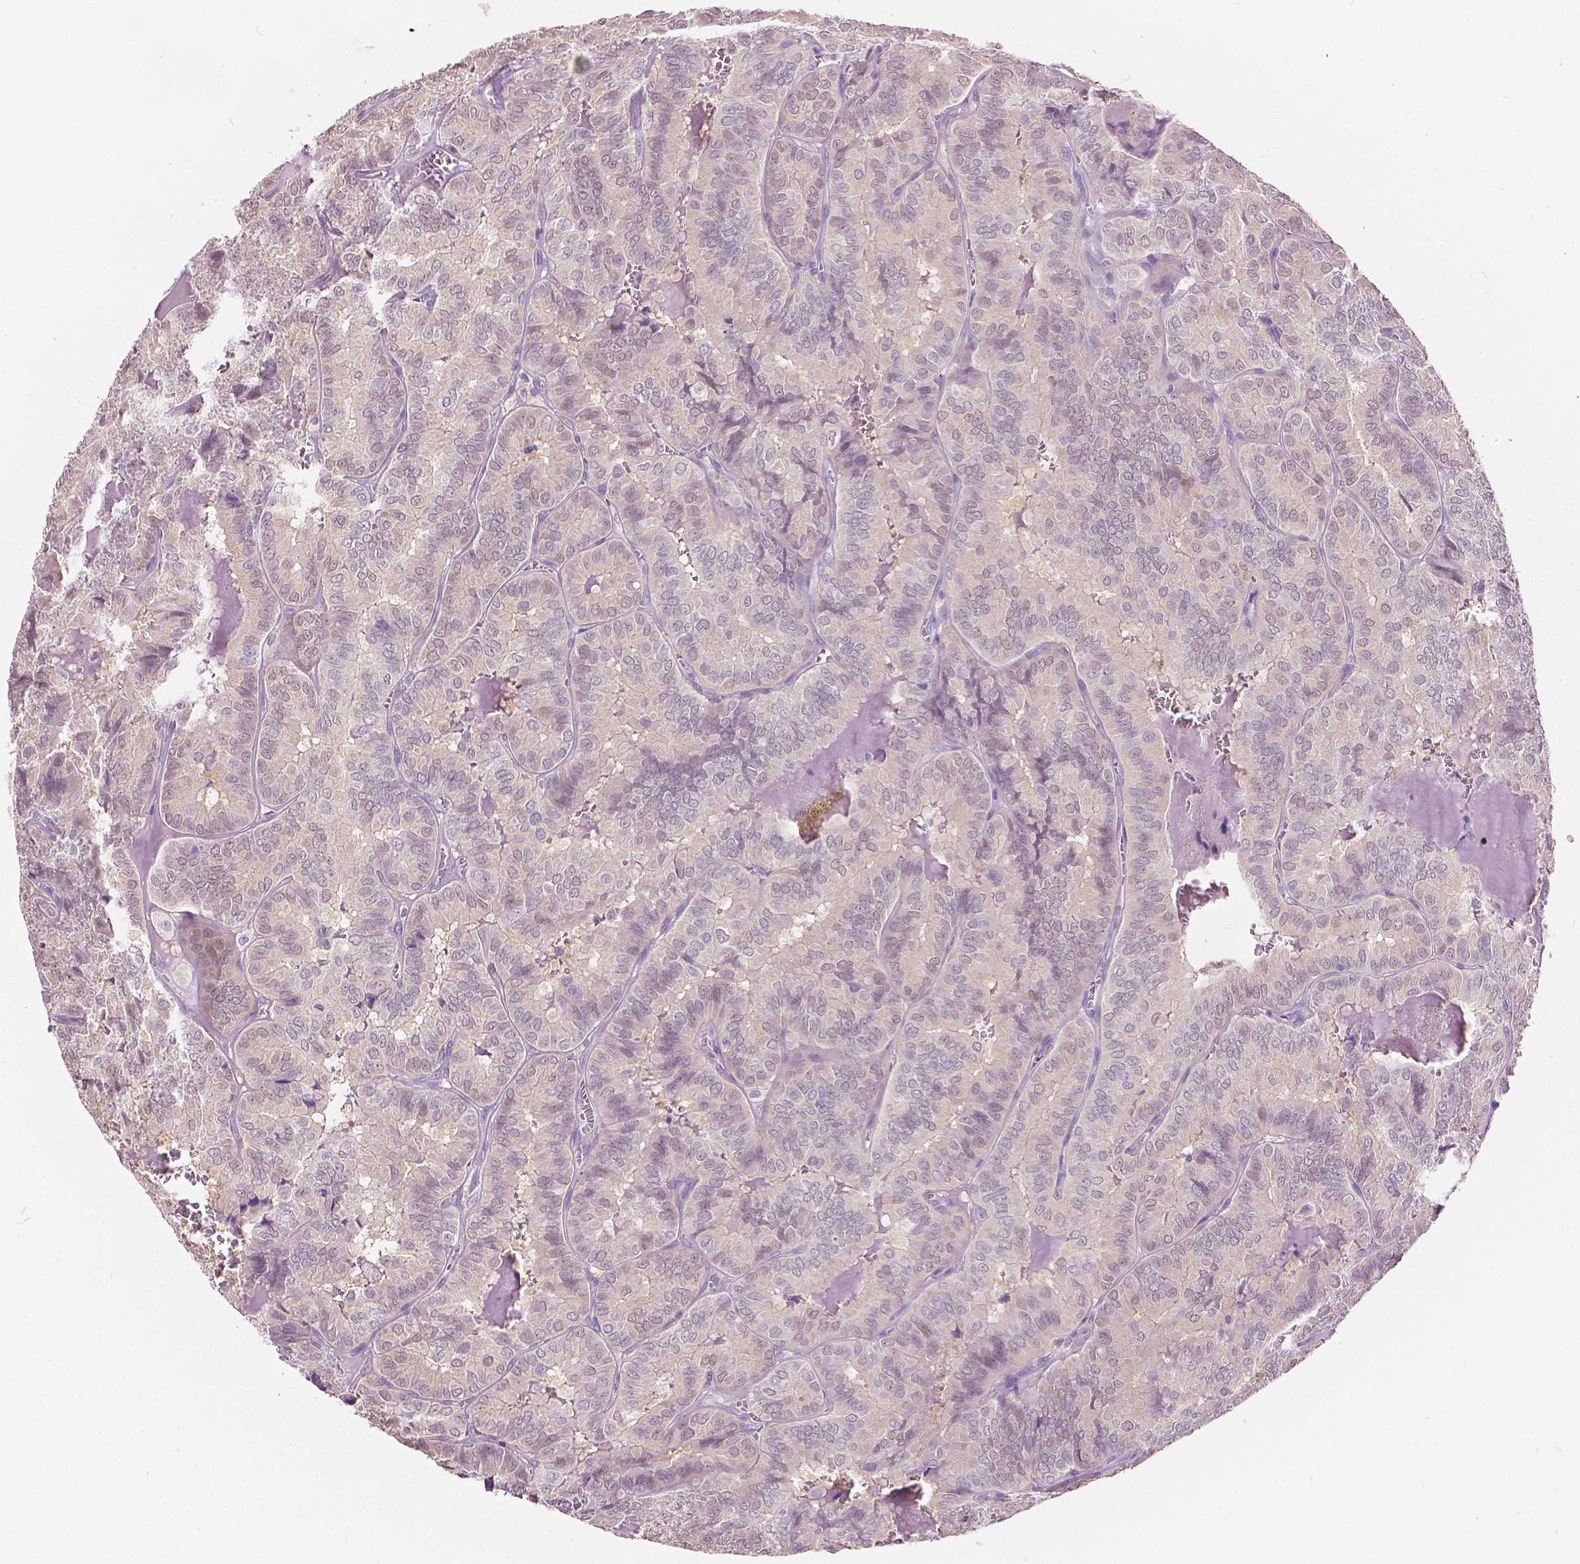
{"staining": {"intensity": "negative", "quantity": "none", "location": "none"}, "tissue": "thyroid cancer", "cell_type": "Tumor cells", "image_type": "cancer", "snomed": [{"axis": "morphology", "description": "Papillary adenocarcinoma, NOS"}, {"axis": "topography", "description": "Thyroid gland"}], "caption": "DAB immunohistochemical staining of thyroid papillary adenocarcinoma exhibits no significant positivity in tumor cells.", "gene": "TKFC", "patient": {"sex": "female", "age": 75}}